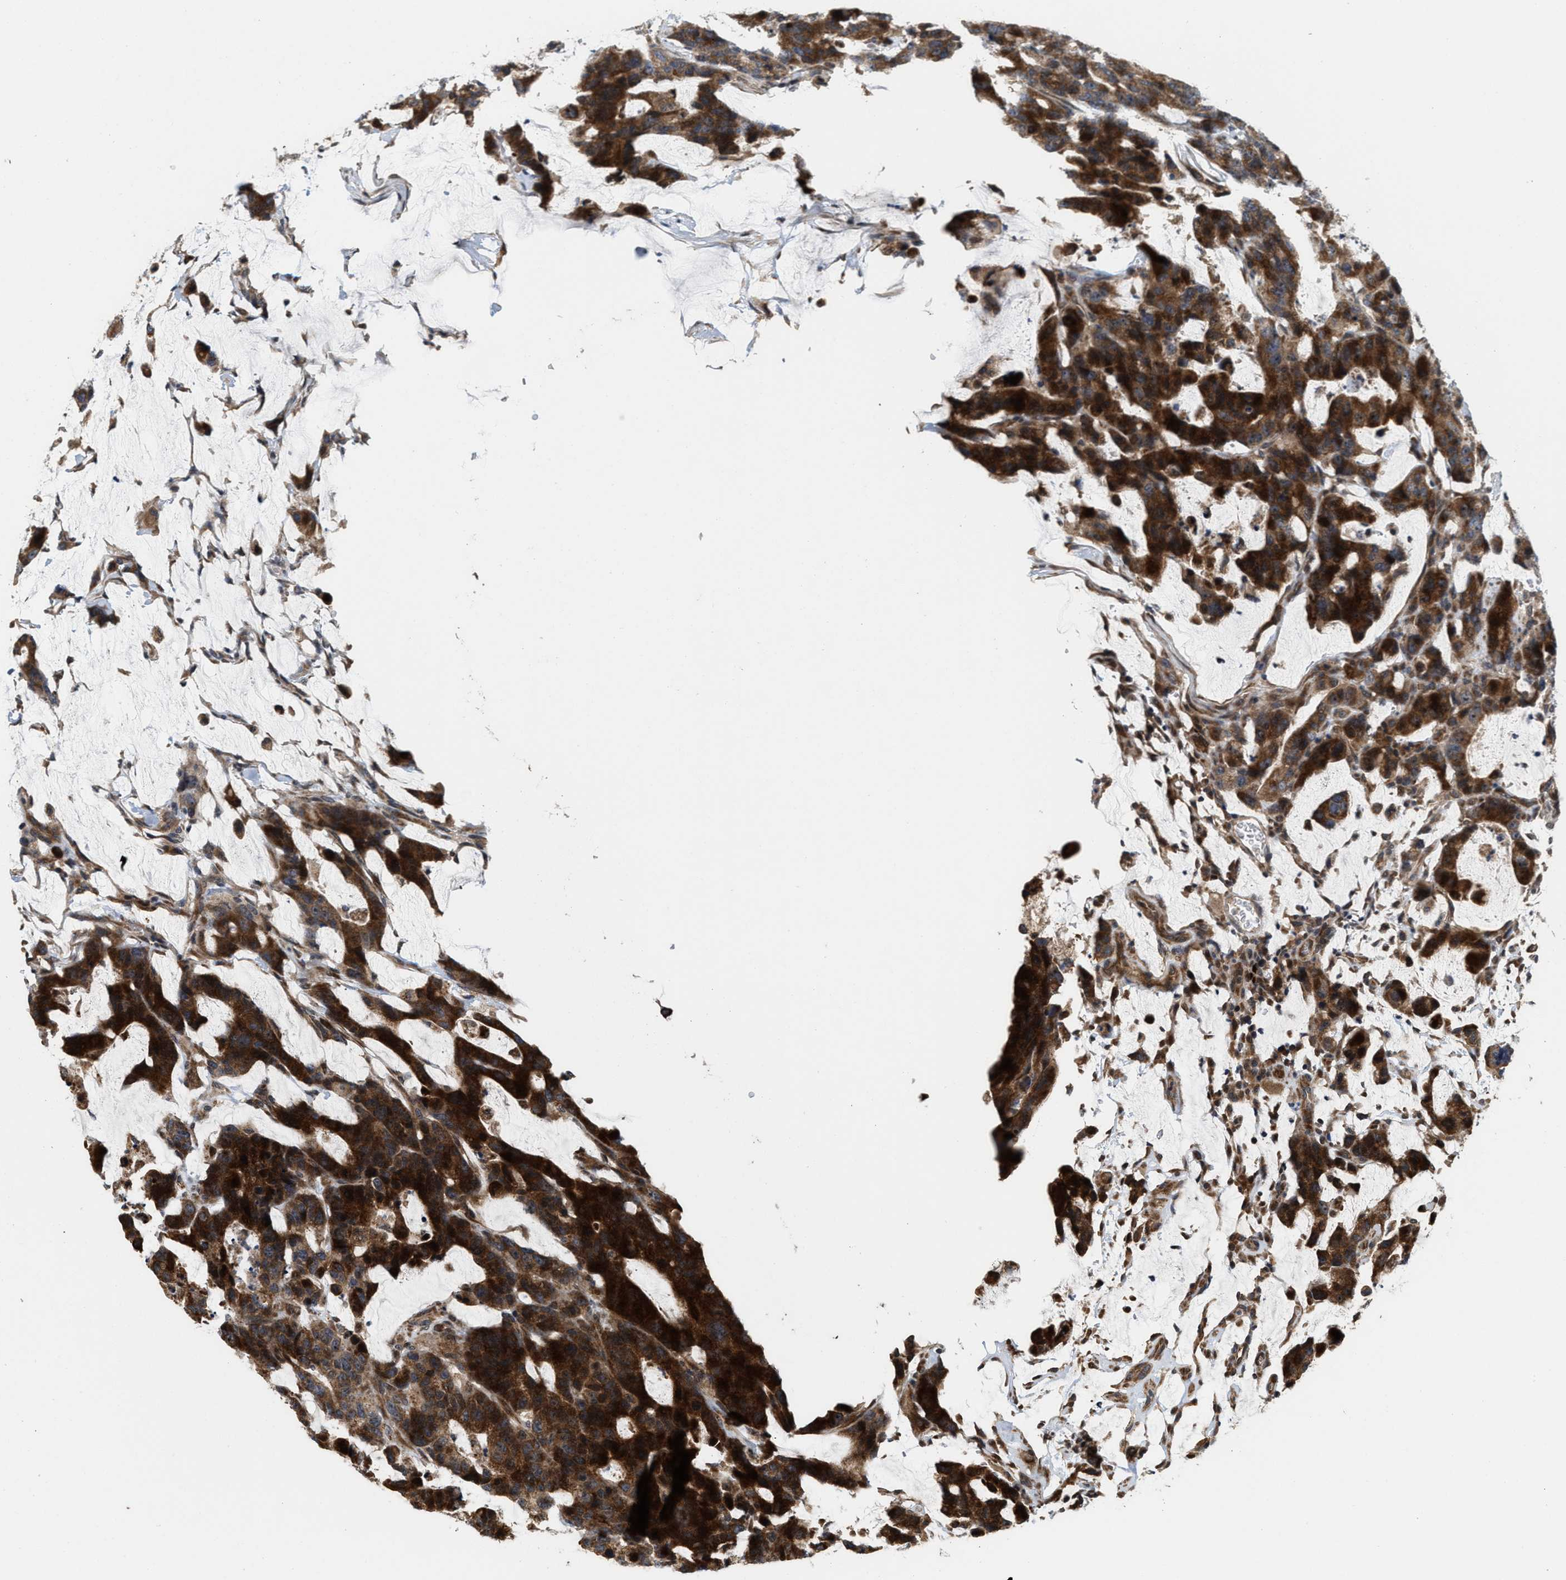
{"staining": {"intensity": "strong", "quantity": ">75%", "location": "cytoplasmic/membranous,nuclear"}, "tissue": "colorectal cancer", "cell_type": "Tumor cells", "image_type": "cancer", "snomed": [{"axis": "morphology", "description": "Adenocarcinoma, NOS"}, {"axis": "topography", "description": "Colon"}], "caption": "Human colorectal cancer (adenocarcinoma) stained with a protein marker reveals strong staining in tumor cells.", "gene": "ELP2", "patient": {"sex": "male", "age": 76}}